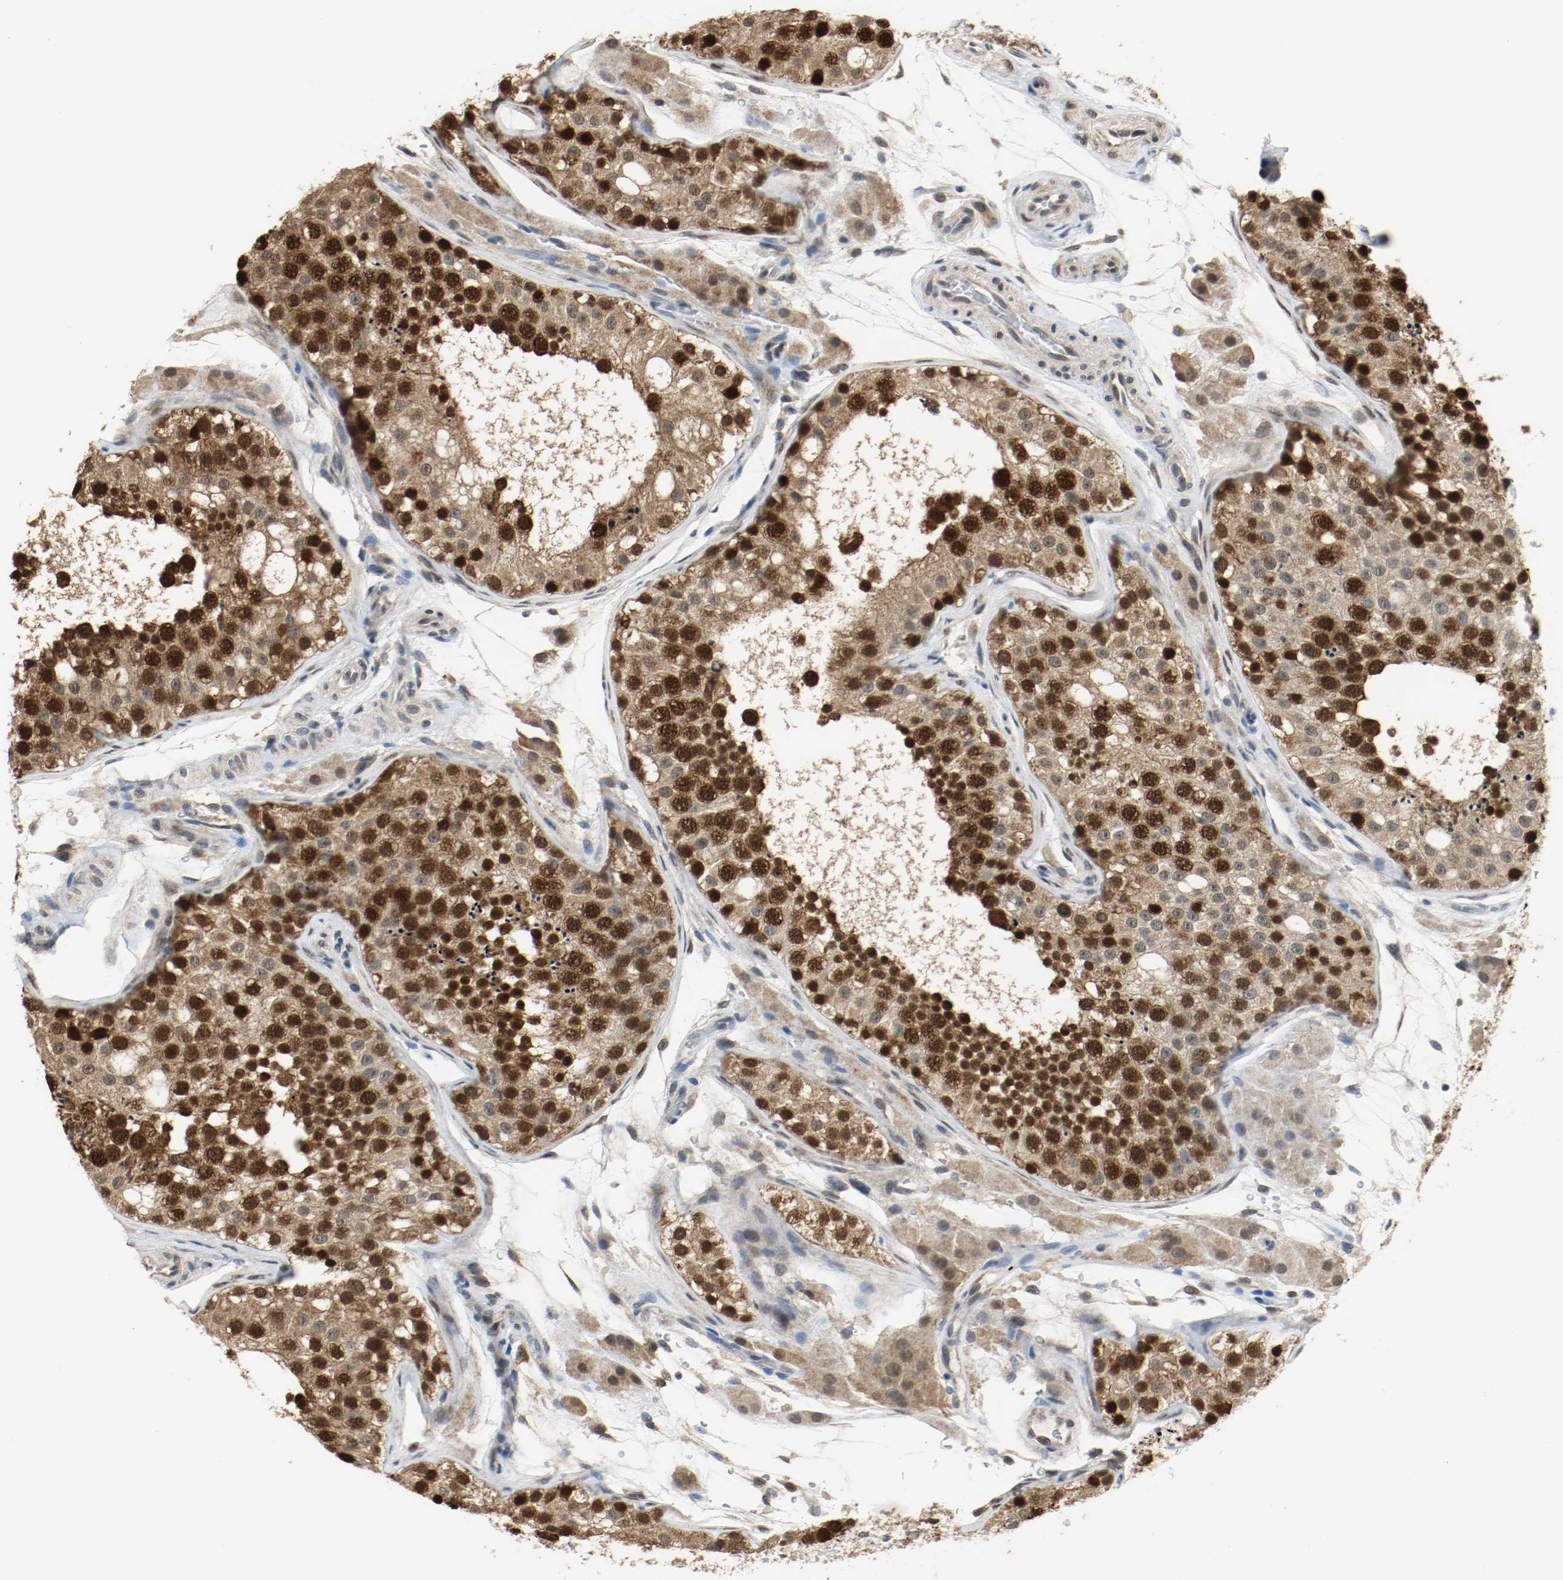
{"staining": {"intensity": "strong", "quantity": ">75%", "location": "cytoplasmic/membranous,nuclear"}, "tissue": "testis", "cell_type": "Cells in seminiferous ducts", "image_type": "normal", "snomed": [{"axis": "morphology", "description": "Normal tissue, NOS"}, {"axis": "topography", "description": "Testis"}], "caption": "A histopathology image showing strong cytoplasmic/membranous,nuclear staining in approximately >75% of cells in seminiferous ducts in unremarkable testis, as visualized by brown immunohistochemical staining.", "gene": "PPME1", "patient": {"sex": "male", "age": 26}}